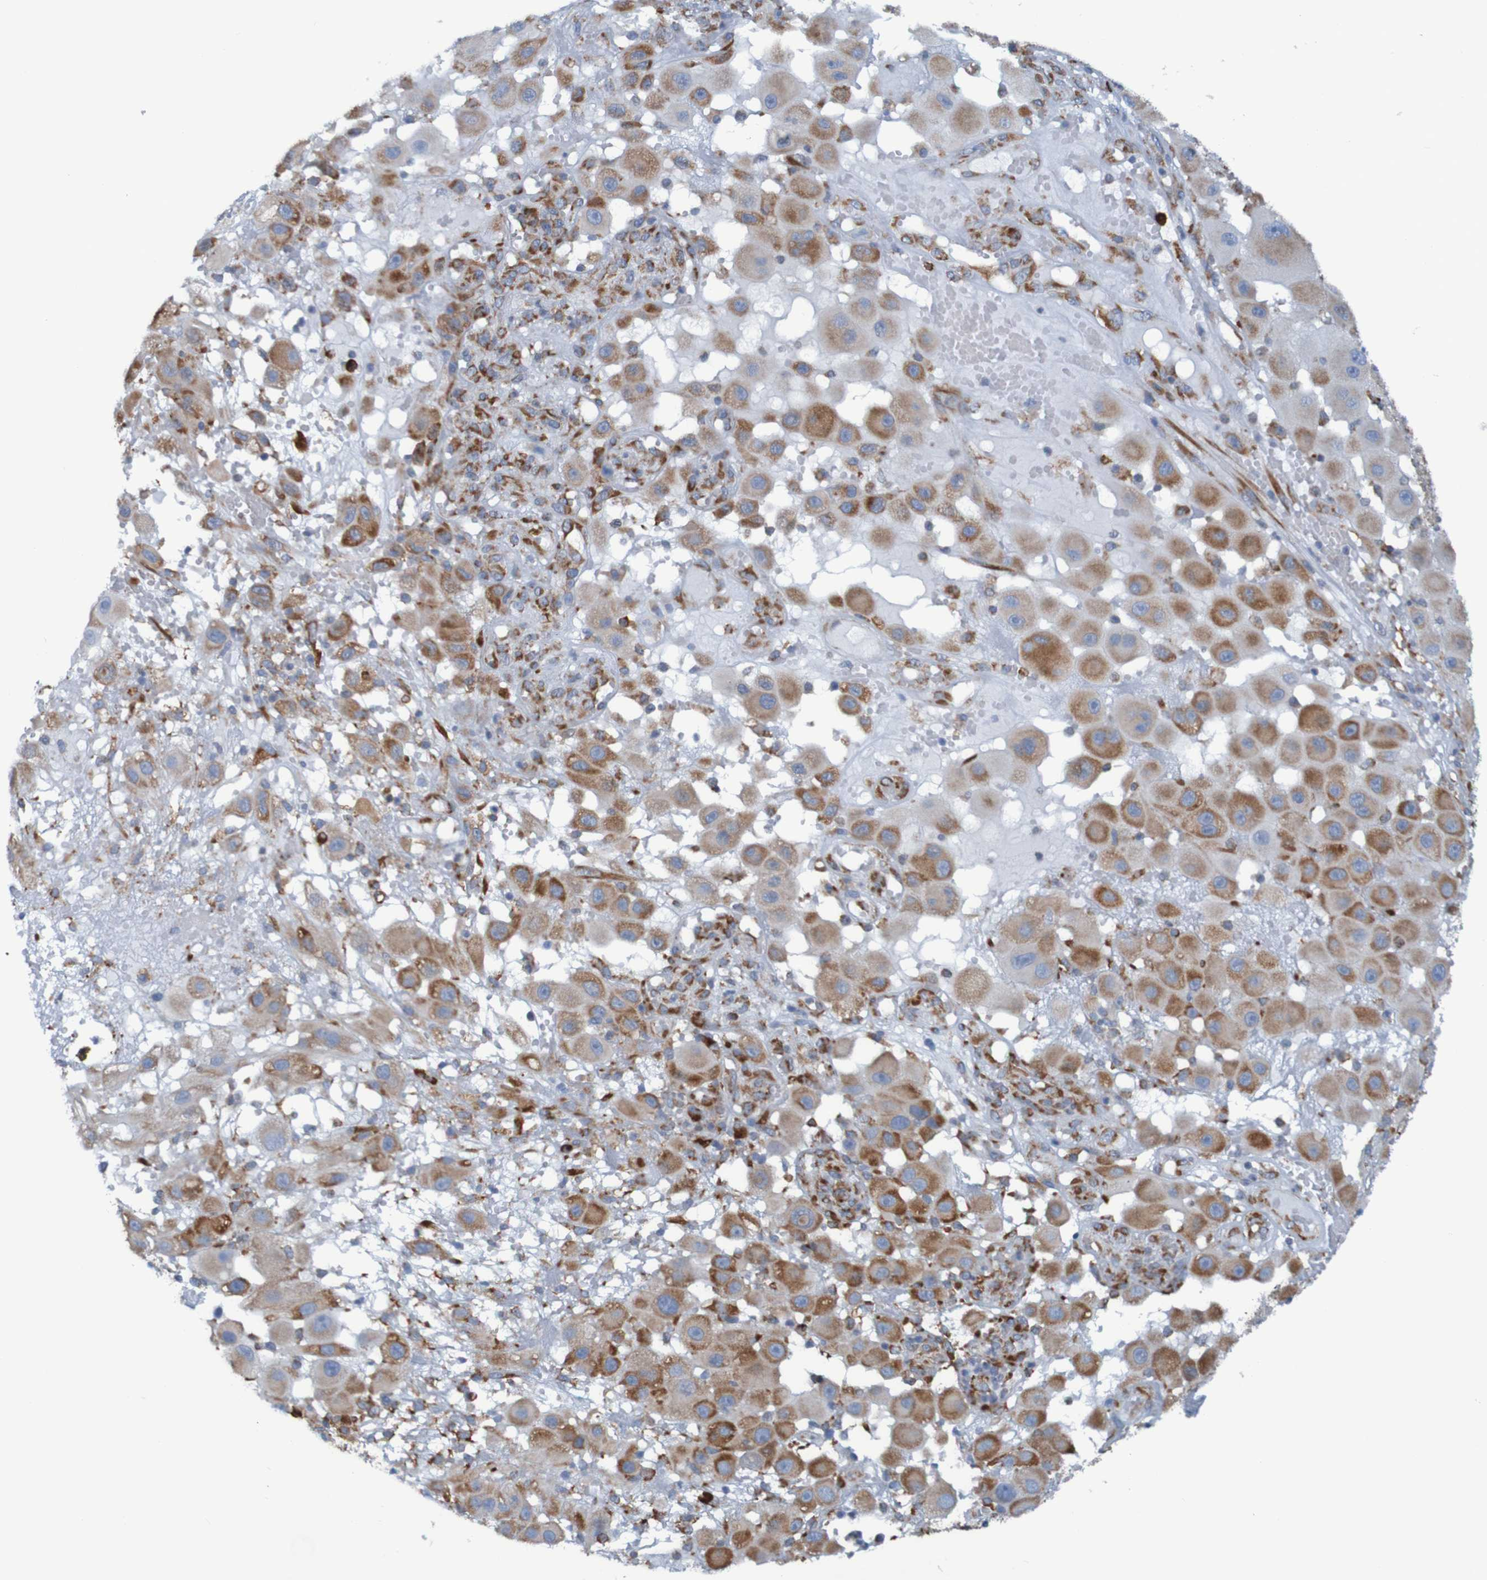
{"staining": {"intensity": "weak", "quantity": ">75%", "location": "cytoplasmic/membranous"}, "tissue": "melanoma", "cell_type": "Tumor cells", "image_type": "cancer", "snomed": [{"axis": "morphology", "description": "Malignant melanoma, NOS"}, {"axis": "topography", "description": "Skin"}], "caption": "About >75% of tumor cells in human malignant melanoma demonstrate weak cytoplasmic/membranous protein staining as visualized by brown immunohistochemical staining.", "gene": "SSR1", "patient": {"sex": "female", "age": 81}}